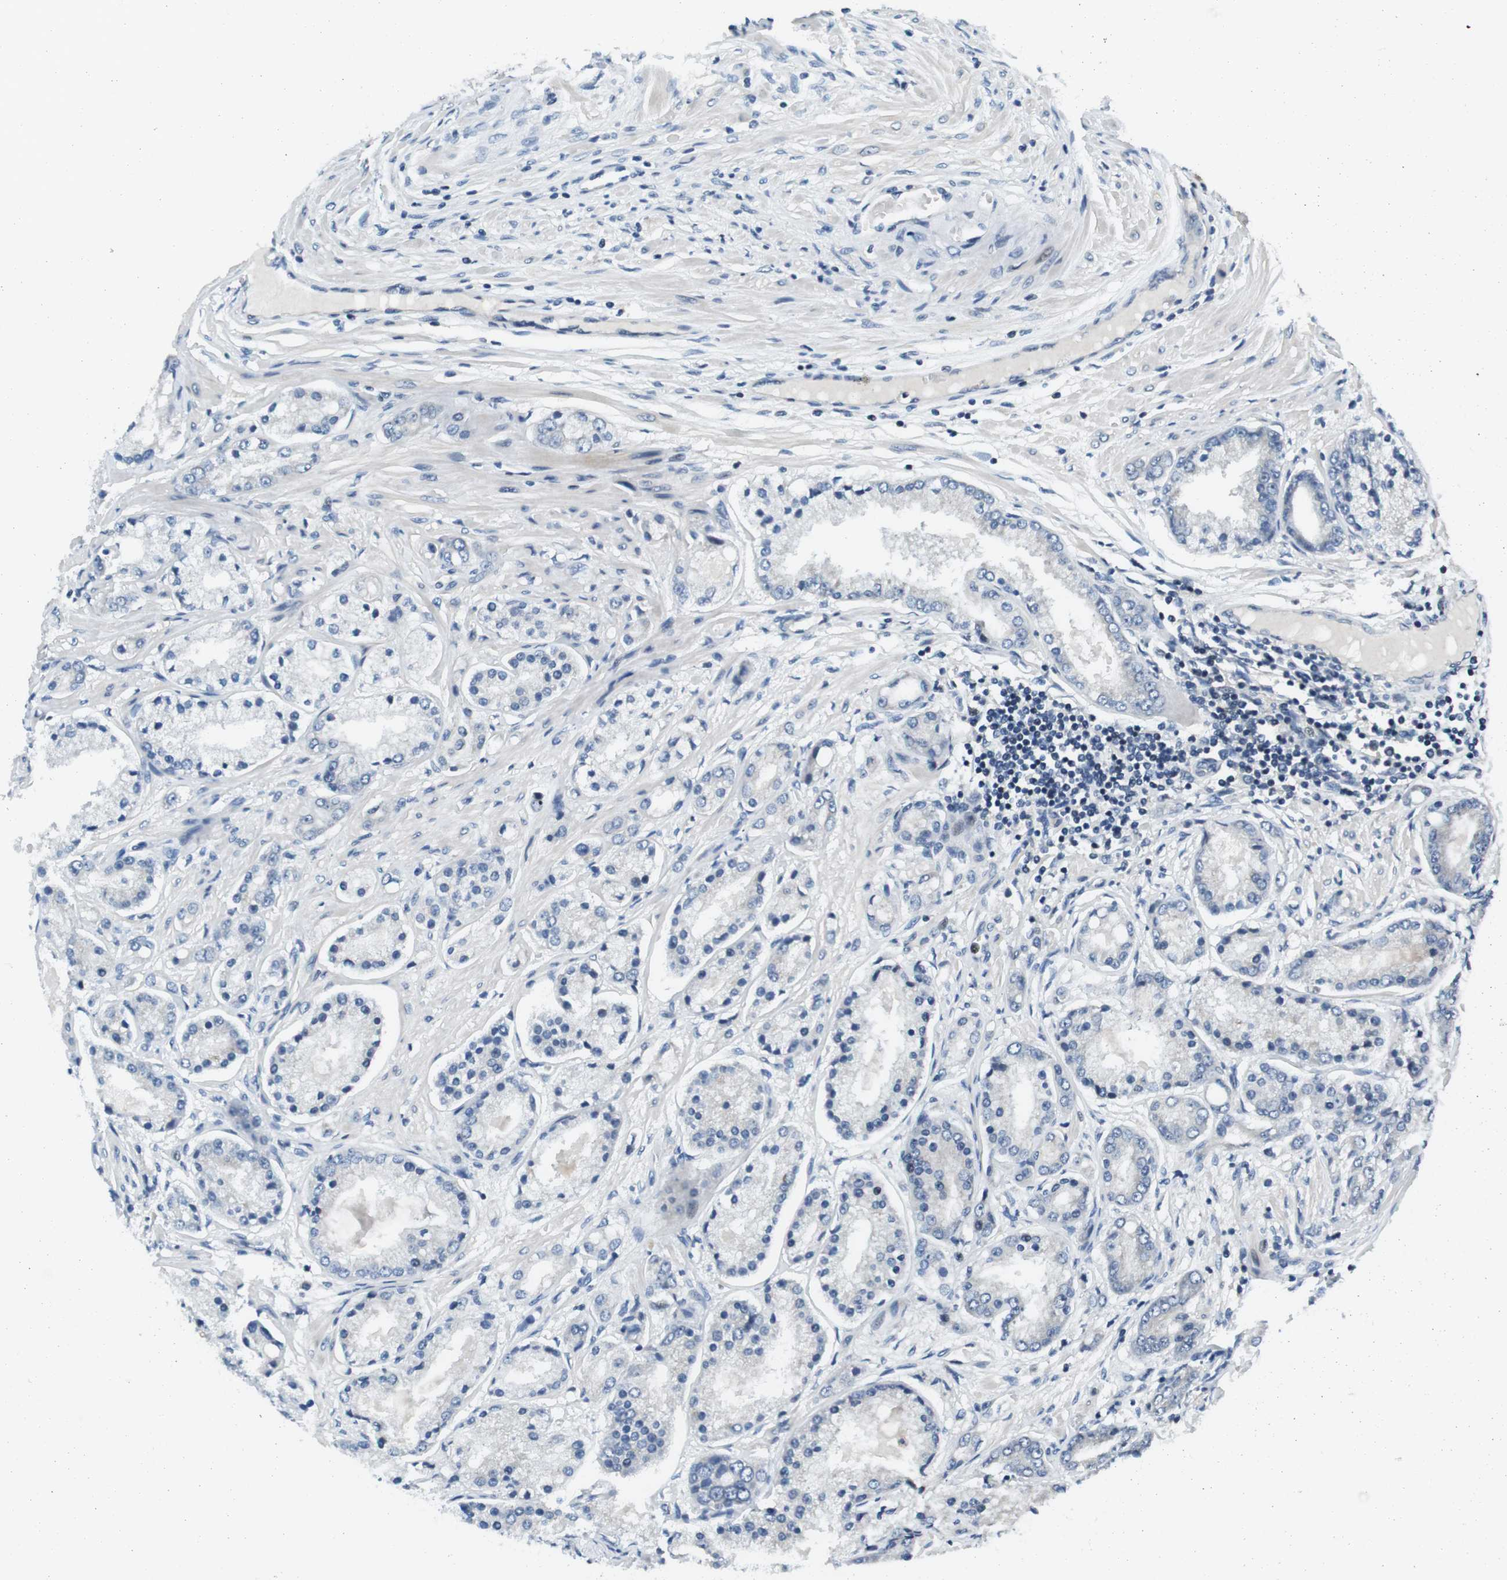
{"staining": {"intensity": "negative", "quantity": "none", "location": "none"}, "tissue": "prostate cancer", "cell_type": "Tumor cells", "image_type": "cancer", "snomed": [{"axis": "morphology", "description": "Adenocarcinoma, High grade"}, {"axis": "topography", "description": "Prostate"}], "caption": "Immunohistochemistry of prostate cancer demonstrates no positivity in tumor cells.", "gene": "NEK4", "patient": {"sex": "male", "age": 59}}